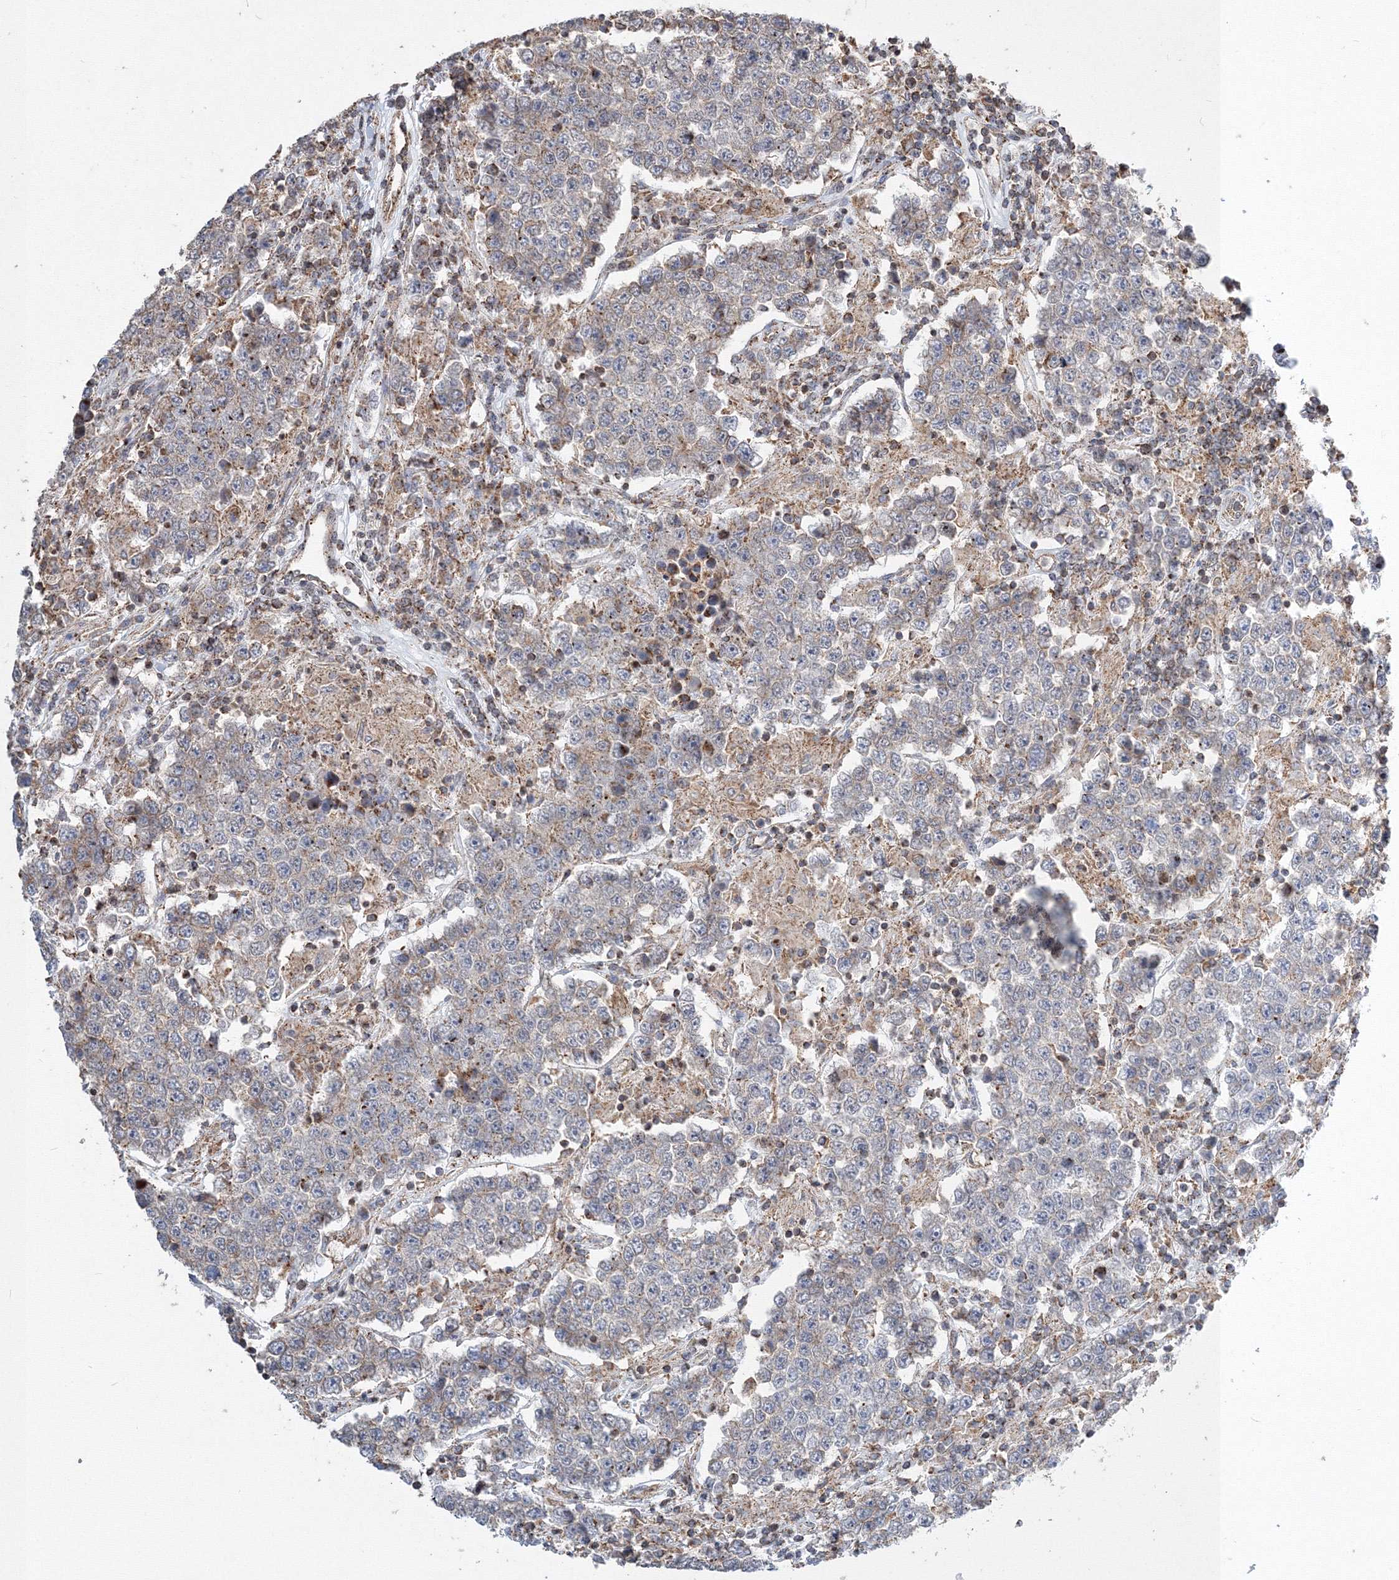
{"staining": {"intensity": "weak", "quantity": "25%-75%", "location": "cytoplasmic/membranous"}, "tissue": "testis cancer", "cell_type": "Tumor cells", "image_type": "cancer", "snomed": [{"axis": "morphology", "description": "Normal tissue, NOS"}, {"axis": "morphology", "description": "Urothelial carcinoma, High grade"}, {"axis": "morphology", "description": "Seminoma, NOS"}, {"axis": "morphology", "description": "Carcinoma, Embryonal, NOS"}, {"axis": "topography", "description": "Urinary bladder"}, {"axis": "topography", "description": "Testis"}], "caption": "There is low levels of weak cytoplasmic/membranous positivity in tumor cells of testis cancer, as demonstrated by immunohistochemical staining (brown color).", "gene": "AASDH", "patient": {"sex": "male", "age": 41}}